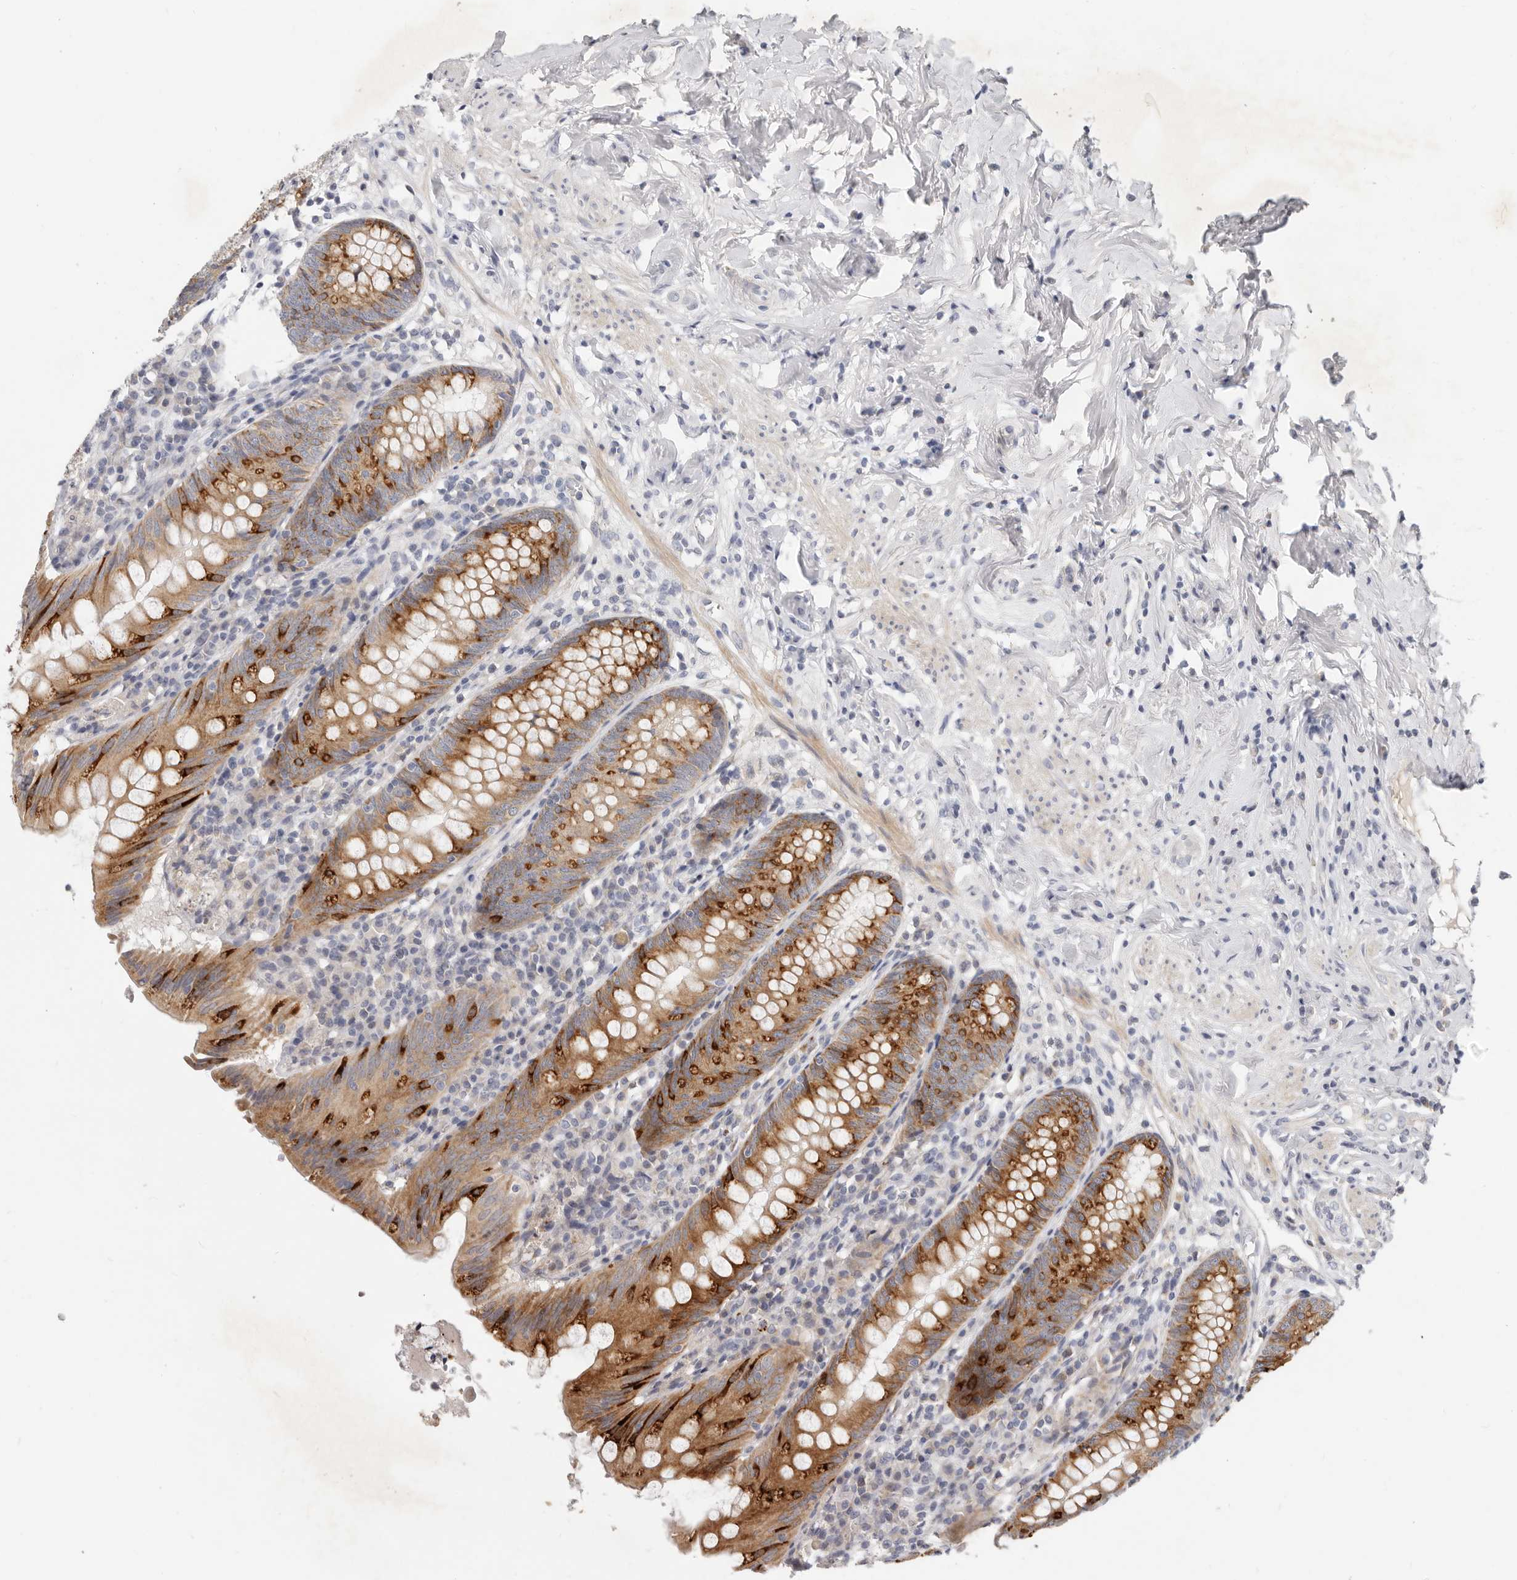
{"staining": {"intensity": "moderate", "quantity": ">75%", "location": "cytoplasmic/membranous"}, "tissue": "appendix", "cell_type": "Glandular cells", "image_type": "normal", "snomed": [{"axis": "morphology", "description": "Normal tissue, NOS"}, {"axis": "topography", "description": "Appendix"}], "caption": "High-power microscopy captured an IHC photomicrograph of benign appendix, revealing moderate cytoplasmic/membranous staining in approximately >75% of glandular cells.", "gene": "TFB2M", "patient": {"sex": "female", "age": 54}}